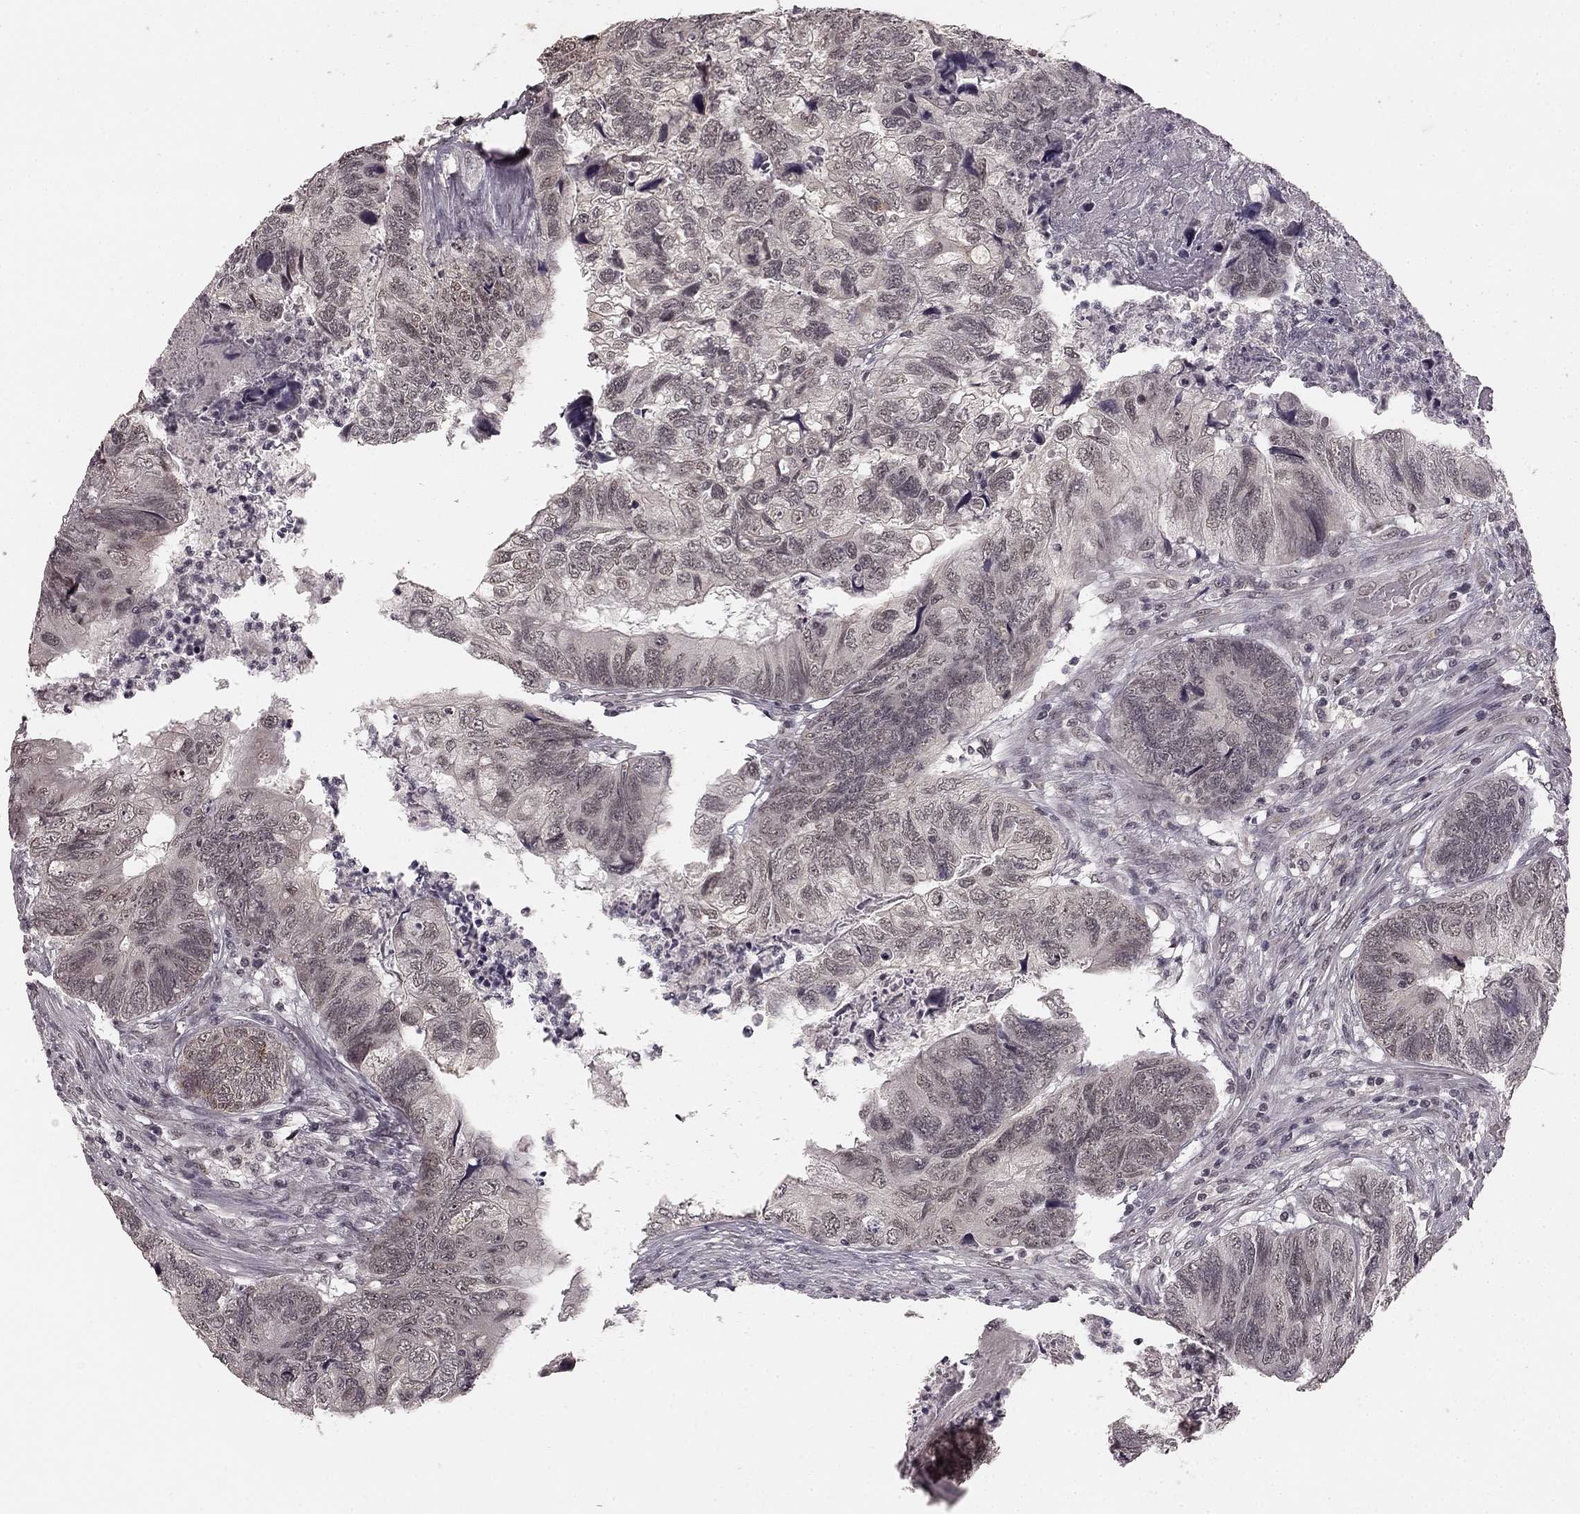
{"staining": {"intensity": "moderate", "quantity": "<25%", "location": "cytoplasmic/membranous"}, "tissue": "colorectal cancer", "cell_type": "Tumor cells", "image_type": "cancer", "snomed": [{"axis": "morphology", "description": "Adenocarcinoma, NOS"}, {"axis": "topography", "description": "Colon"}], "caption": "The histopathology image displays staining of colorectal cancer (adenocarcinoma), revealing moderate cytoplasmic/membranous protein positivity (brown color) within tumor cells.", "gene": "HCN4", "patient": {"sex": "female", "age": 67}}